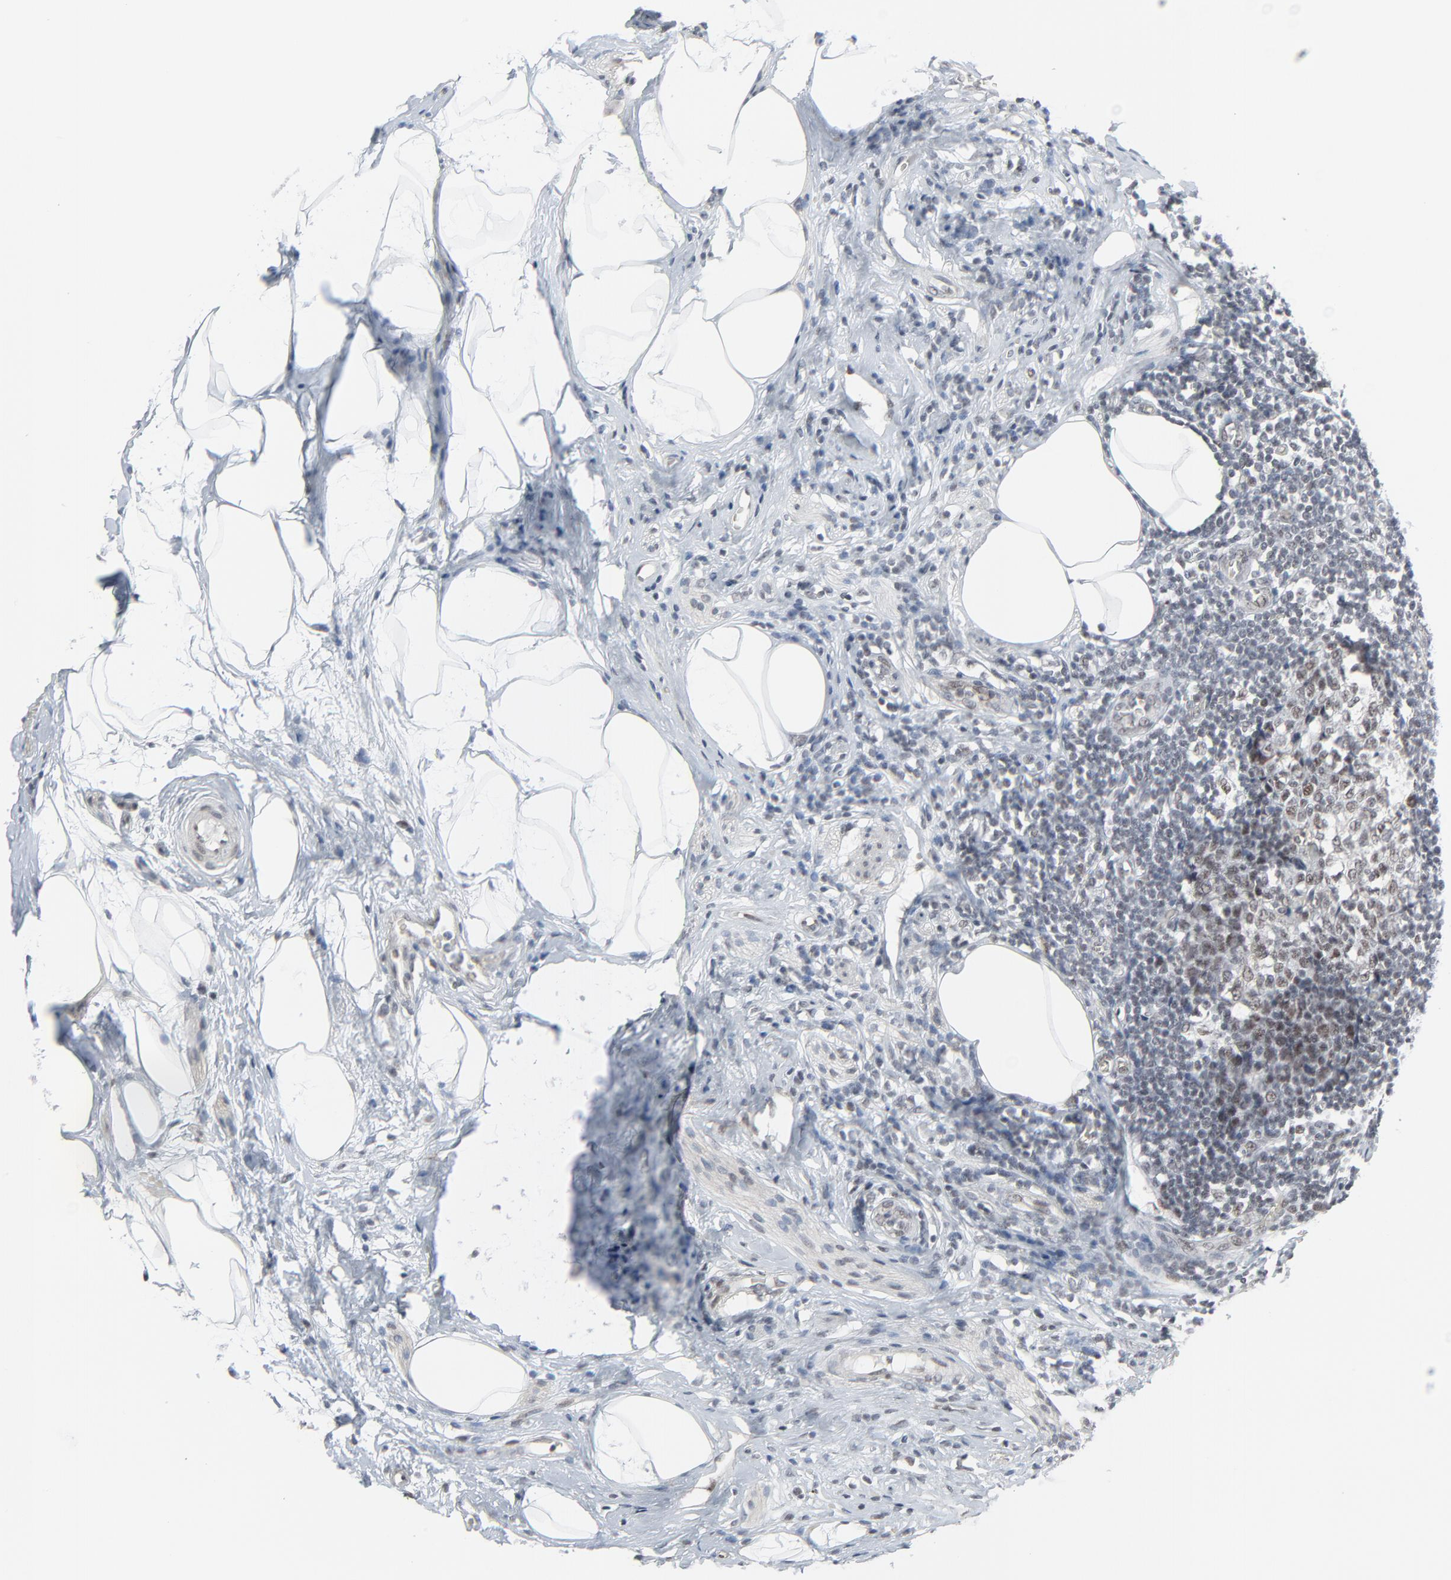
{"staining": {"intensity": "moderate", "quantity": "<25%", "location": "nuclear"}, "tissue": "appendix", "cell_type": "Lymphoid tissue", "image_type": "normal", "snomed": [{"axis": "morphology", "description": "Normal tissue, NOS"}, {"axis": "topography", "description": "Appendix"}], "caption": "Protein expression analysis of unremarkable human appendix reveals moderate nuclear positivity in approximately <25% of lymphoid tissue. (IHC, brightfield microscopy, high magnification).", "gene": "FBXO28", "patient": {"sex": "male", "age": 38}}